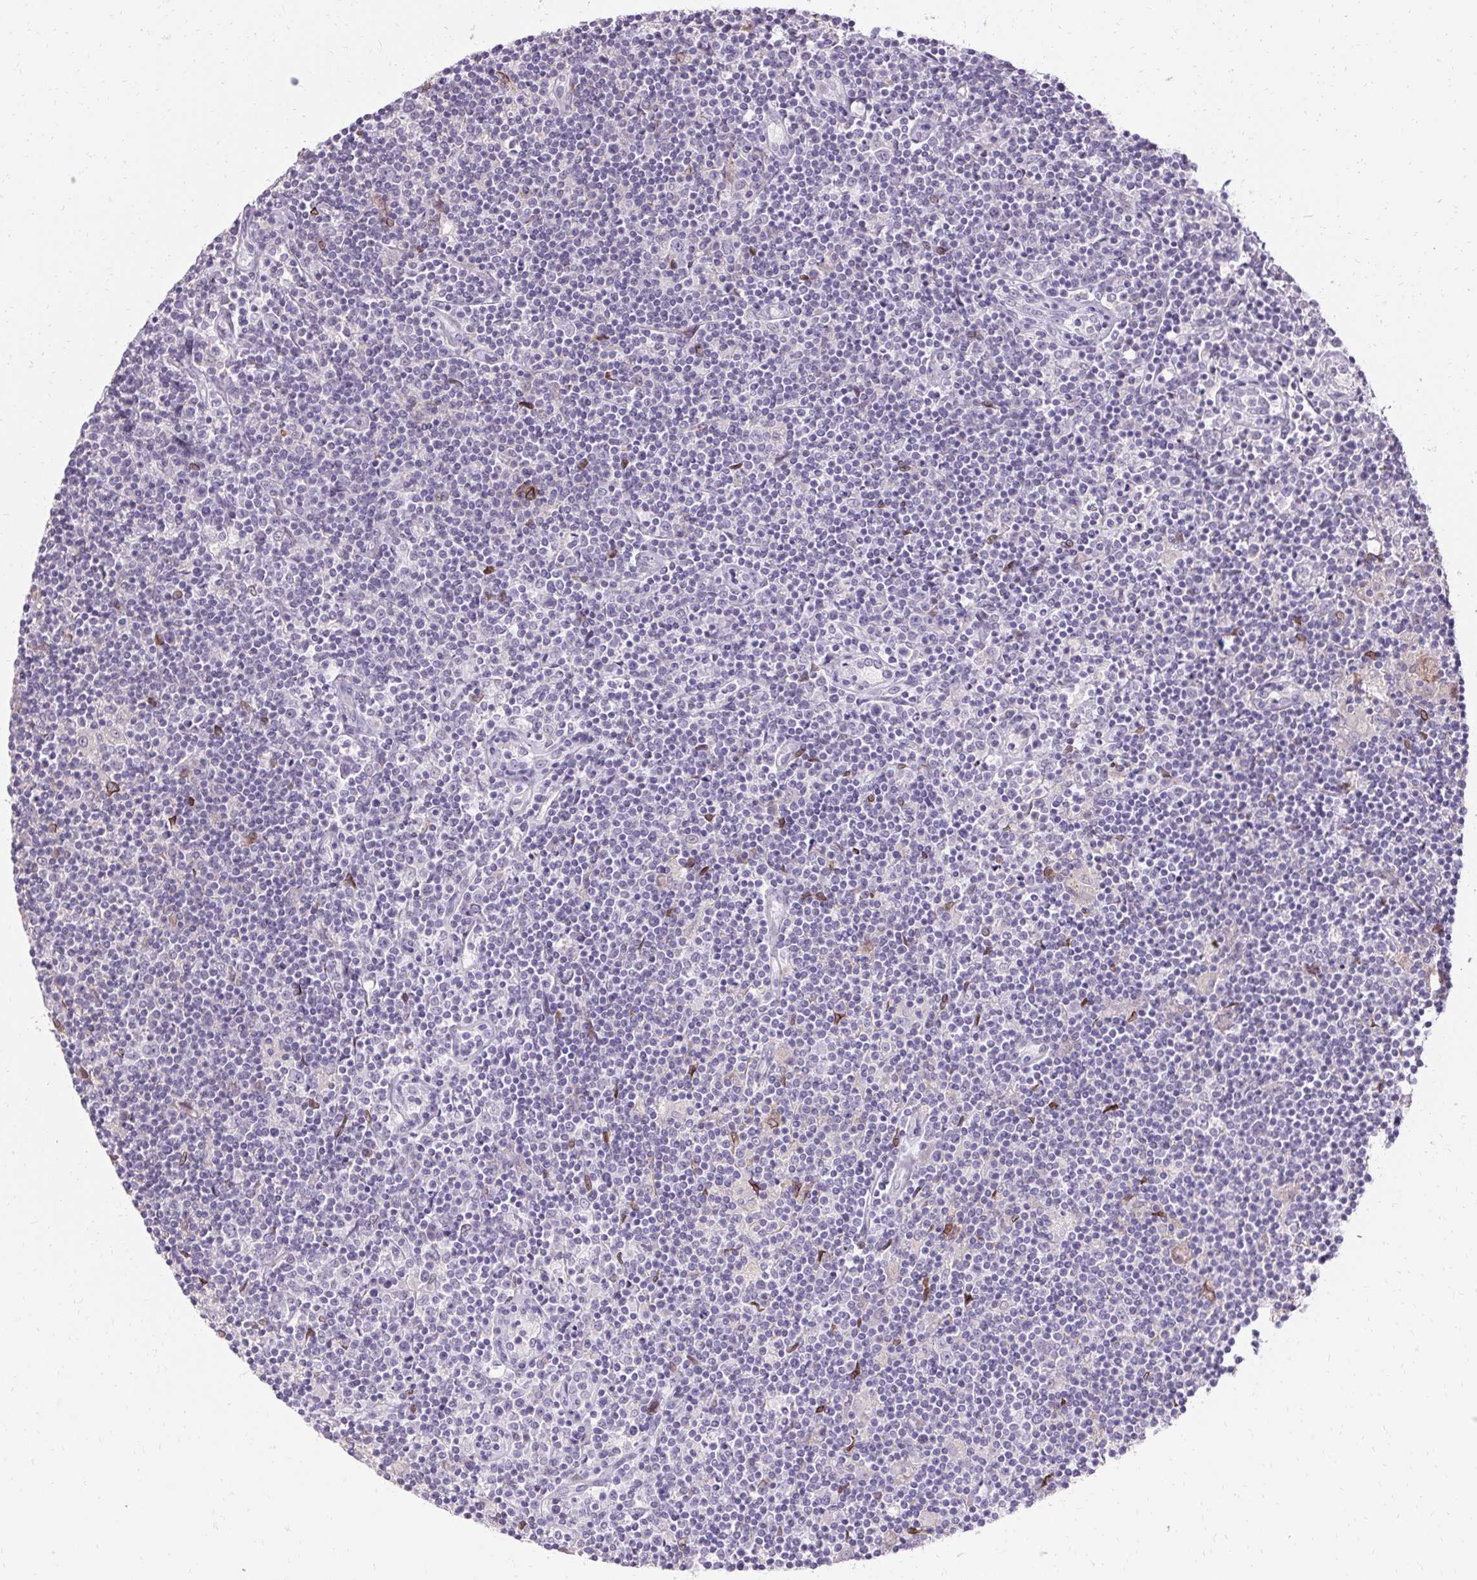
{"staining": {"intensity": "negative", "quantity": "none", "location": "none"}, "tissue": "lymphoma", "cell_type": "Tumor cells", "image_type": "cancer", "snomed": [{"axis": "morphology", "description": "Hodgkin's disease, NOS"}, {"axis": "topography", "description": "Lymph node"}], "caption": "There is no significant positivity in tumor cells of lymphoma.", "gene": "HSD17B3", "patient": {"sex": "male", "age": 40}}